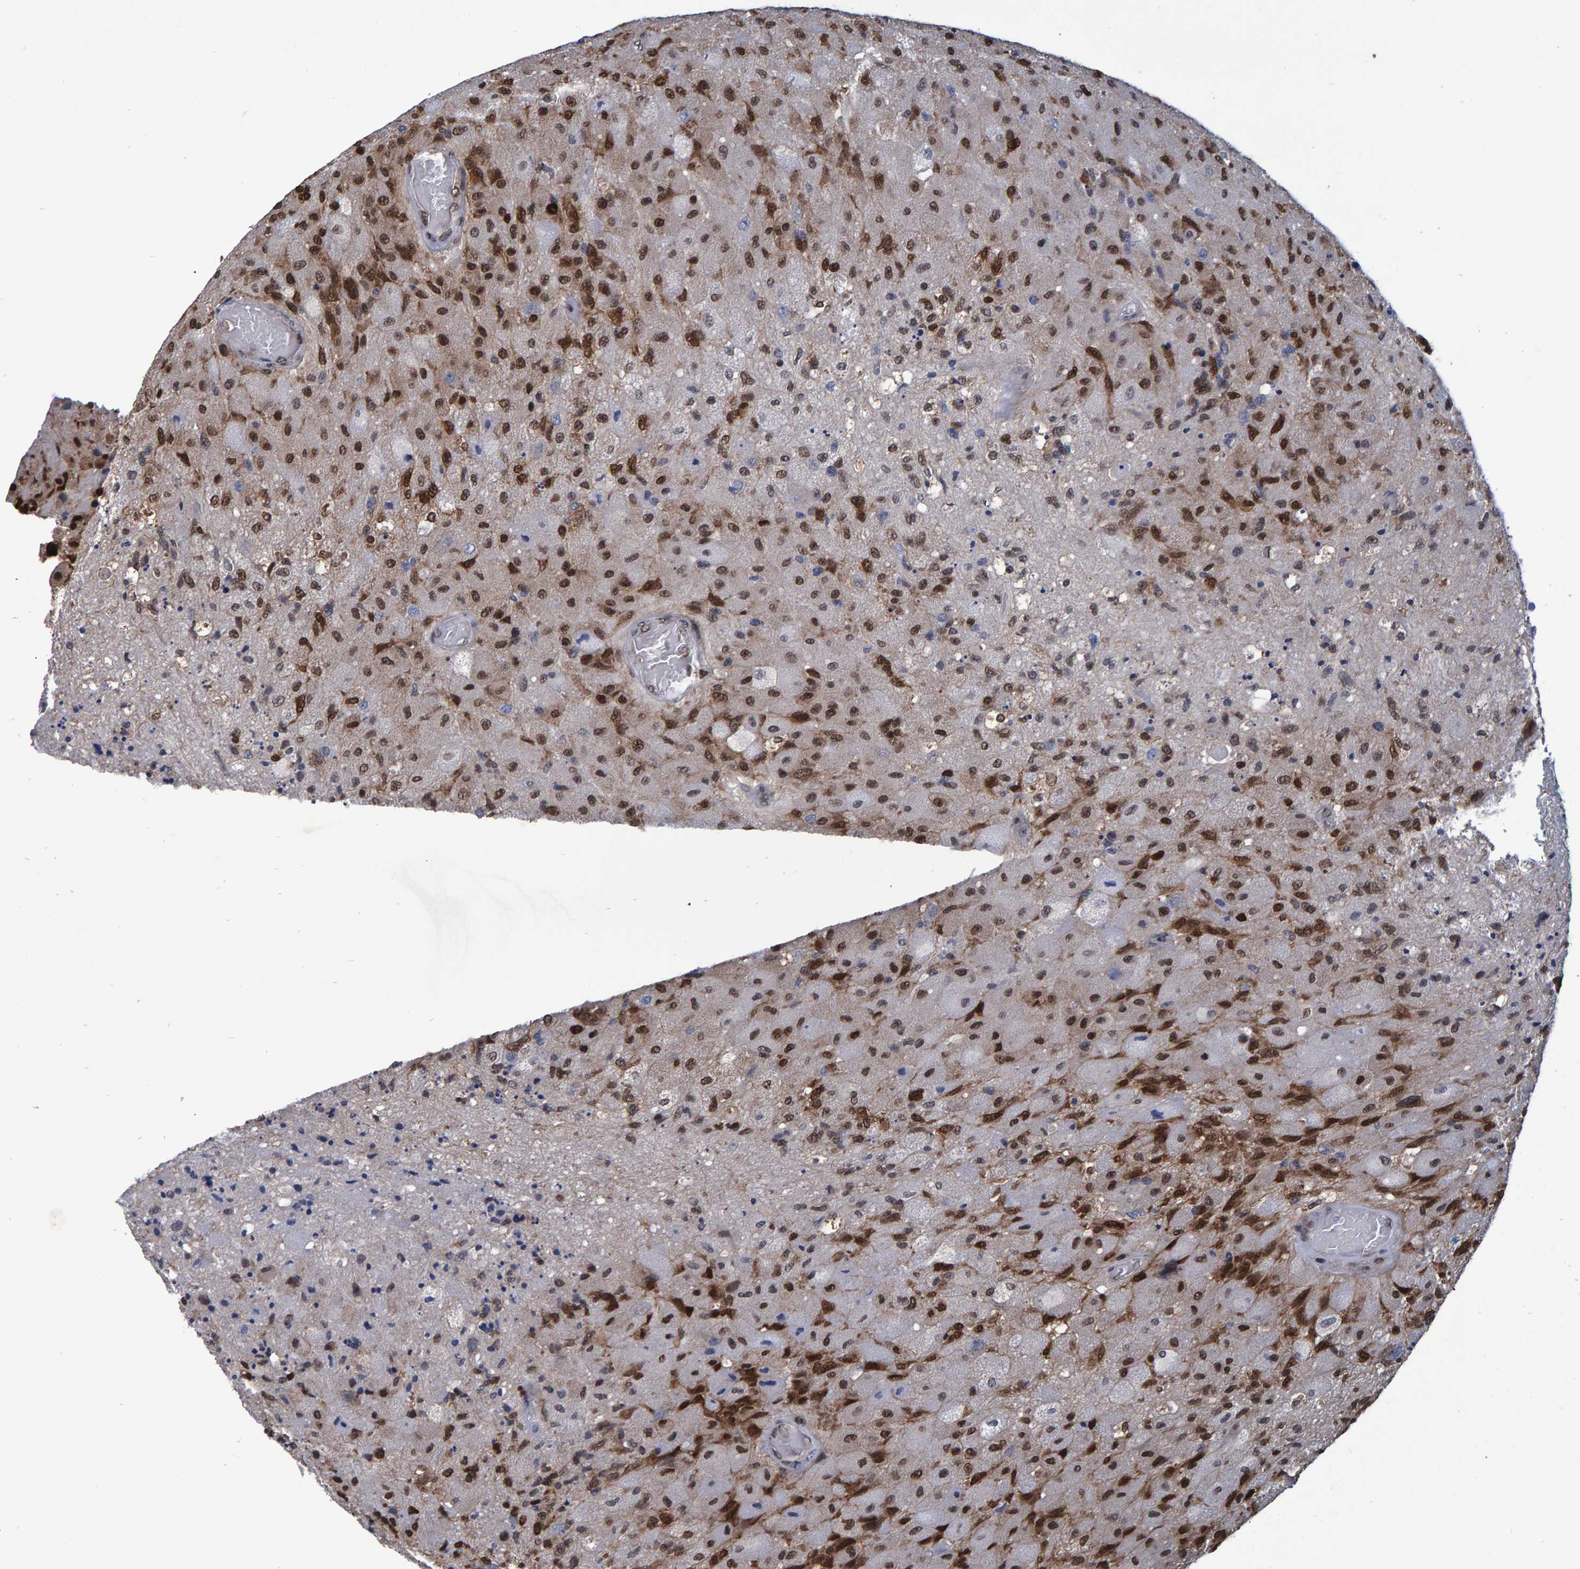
{"staining": {"intensity": "moderate", "quantity": ">75%", "location": "nuclear"}, "tissue": "glioma", "cell_type": "Tumor cells", "image_type": "cancer", "snomed": [{"axis": "morphology", "description": "Normal tissue, NOS"}, {"axis": "morphology", "description": "Glioma, malignant, High grade"}, {"axis": "topography", "description": "Cerebral cortex"}], "caption": "High-power microscopy captured an immunohistochemistry photomicrograph of glioma, revealing moderate nuclear positivity in about >75% of tumor cells. The protein is shown in brown color, while the nuclei are stained blue.", "gene": "QKI", "patient": {"sex": "male", "age": 77}}